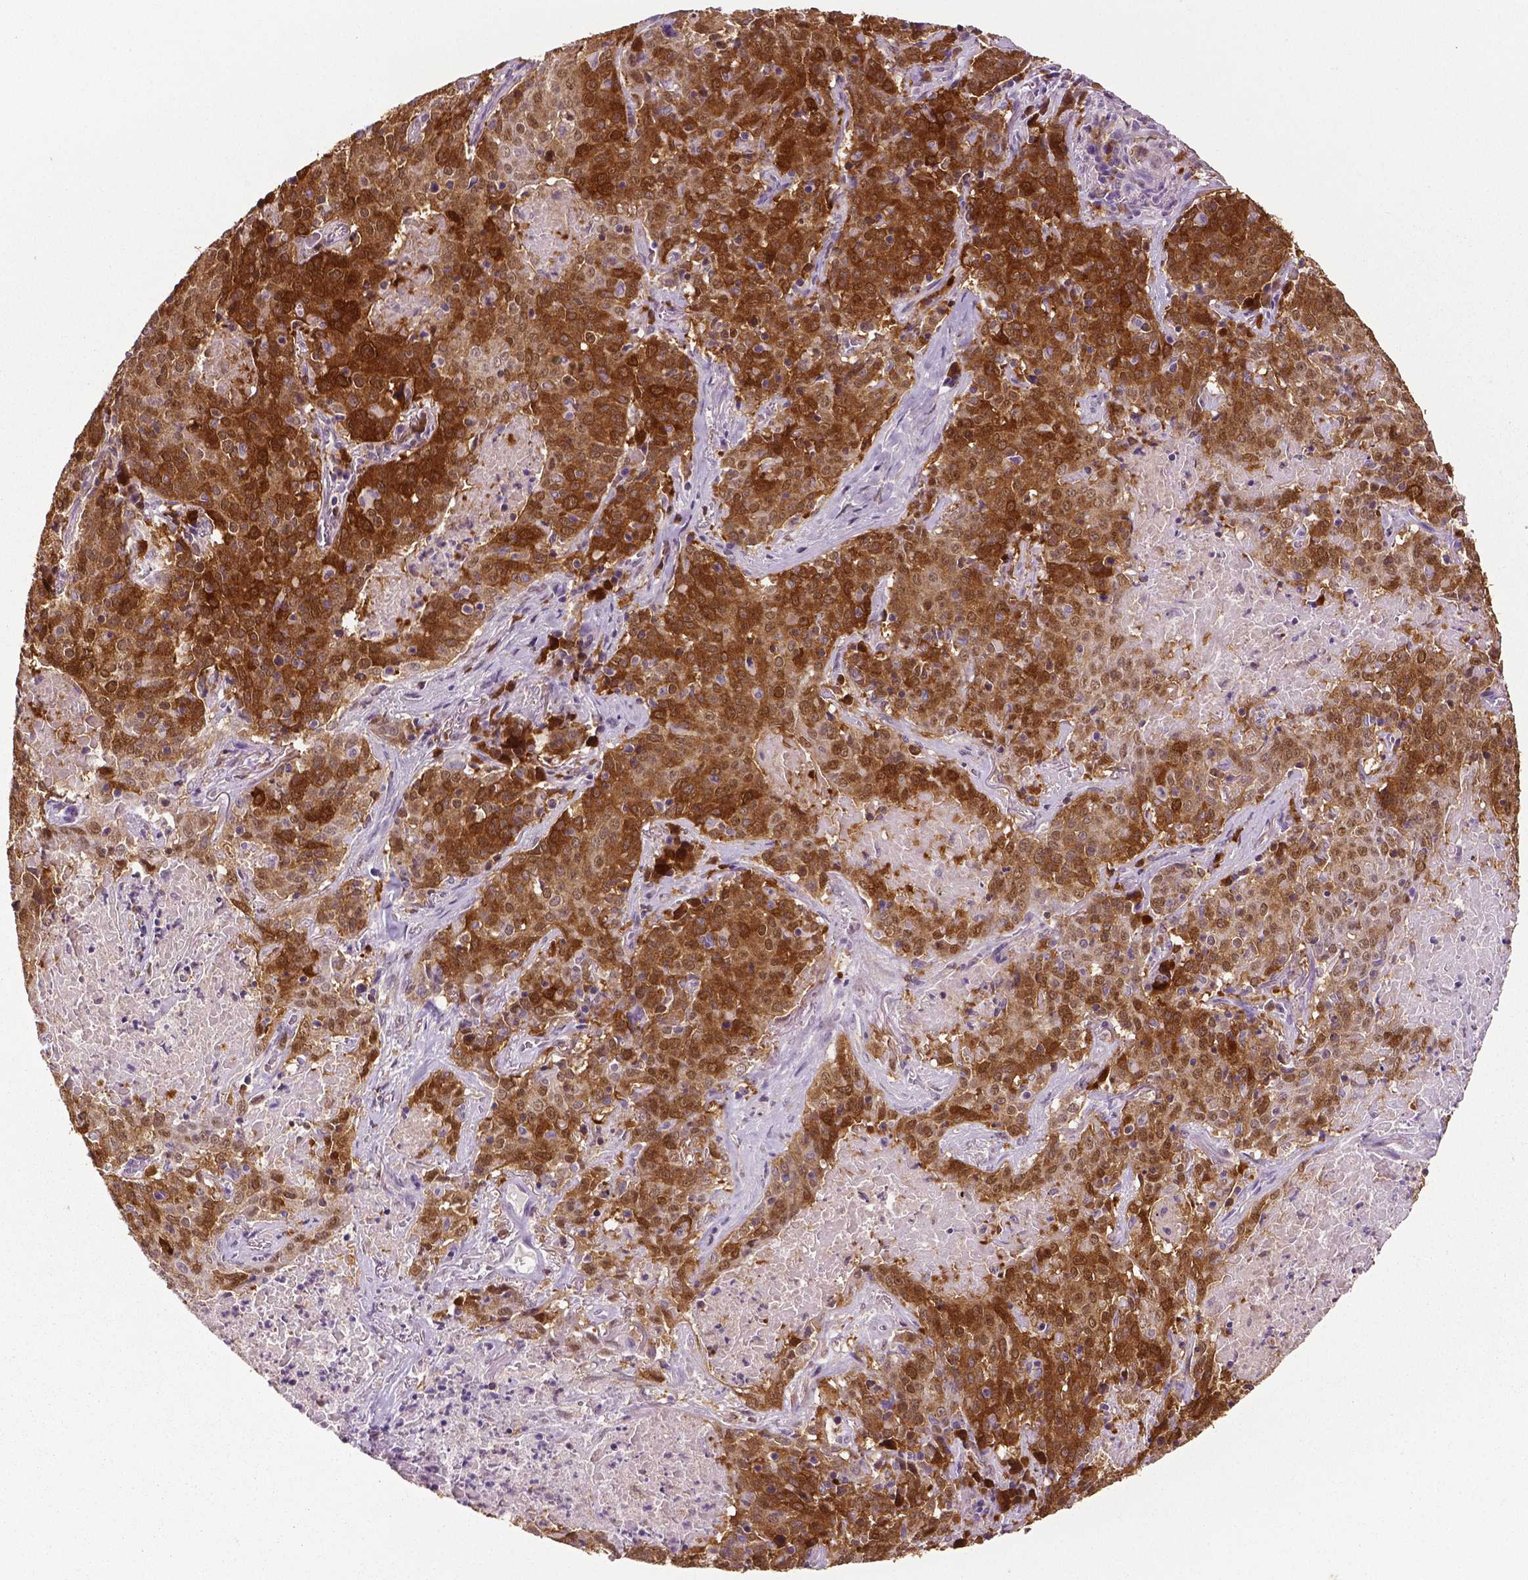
{"staining": {"intensity": "strong", "quantity": ">75%", "location": "cytoplasmic/membranous"}, "tissue": "lung cancer", "cell_type": "Tumor cells", "image_type": "cancer", "snomed": [{"axis": "morphology", "description": "Squamous cell carcinoma, NOS"}, {"axis": "topography", "description": "Lung"}], "caption": "IHC of human lung cancer displays high levels of strong cytoplasmic/membranous staining in about >75% of tumor cells.", "gene": "PHGDH", "patient": {"sex": "male", "age": 82}}